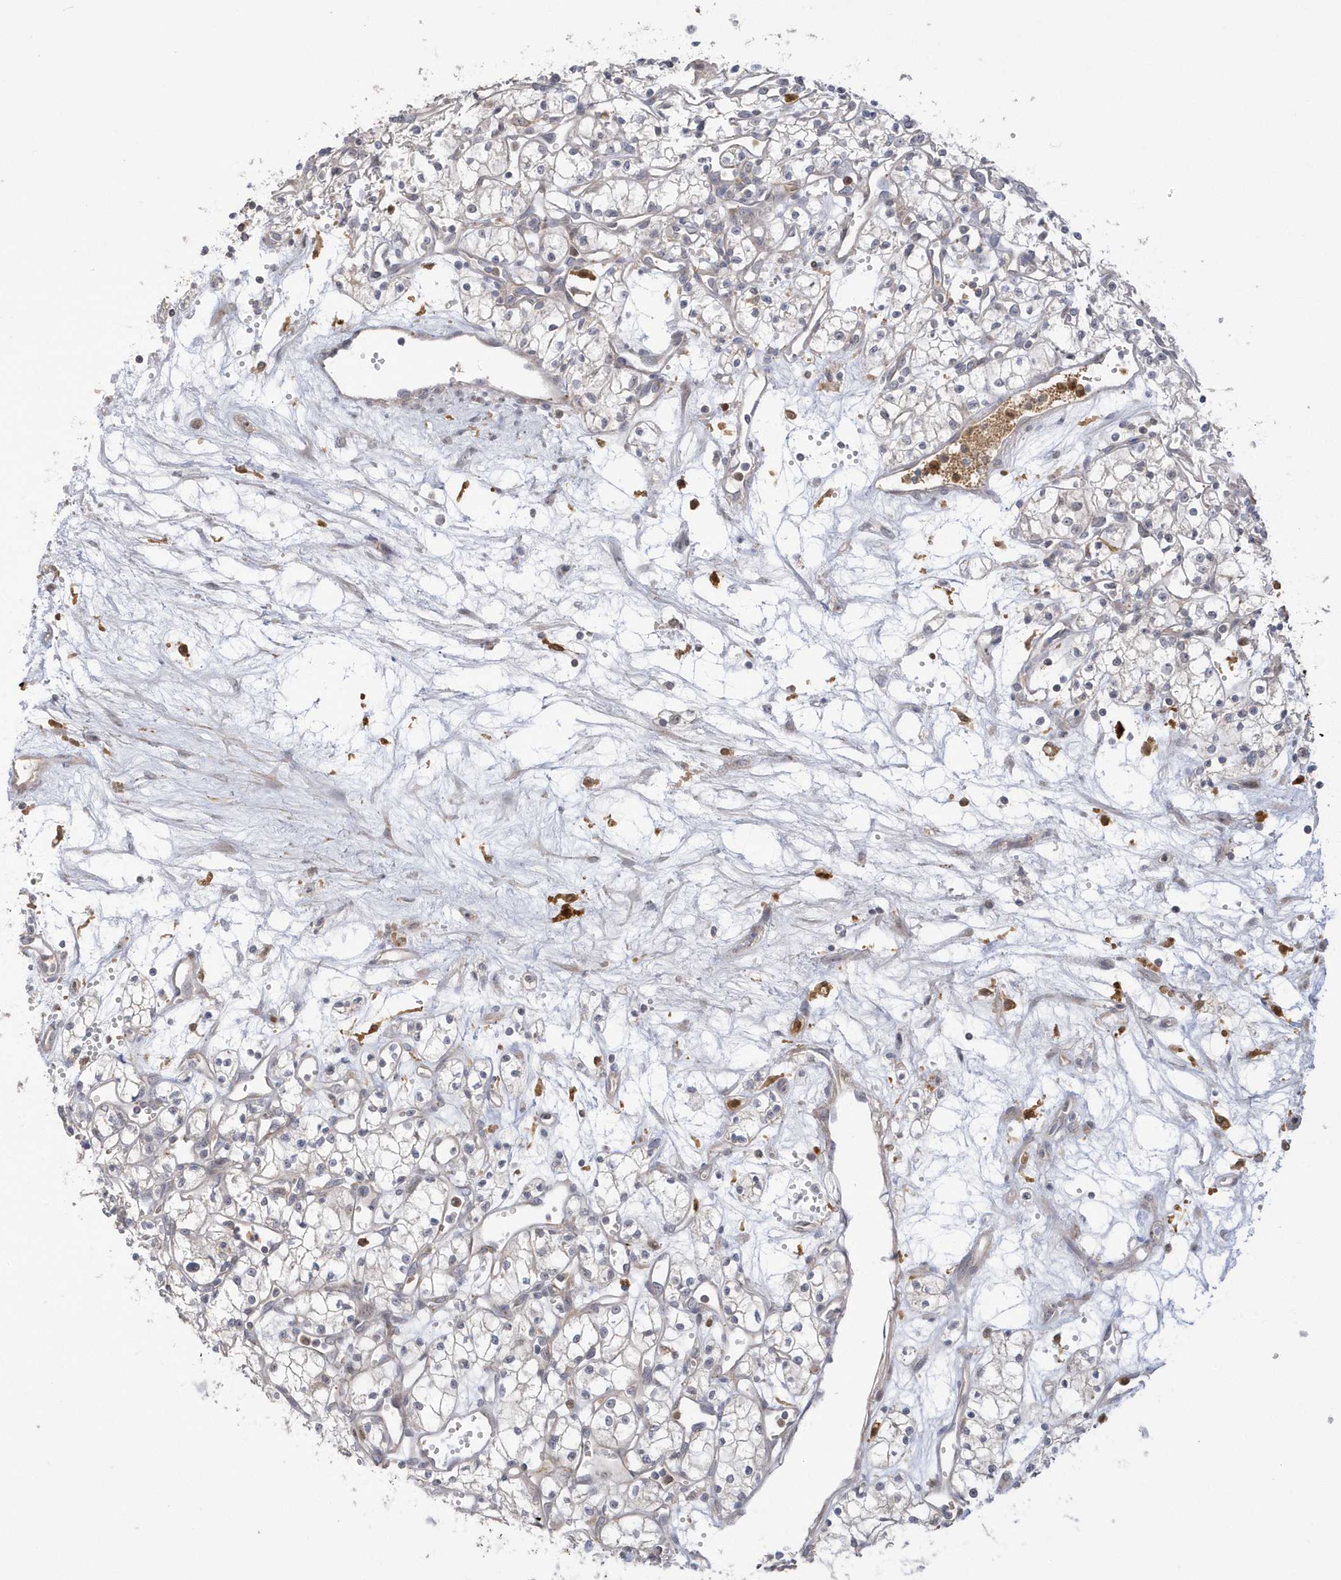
{"staining": {"intensity": "negative", "quantity": "none", "location": "none"}, "tissue": "renal cancer", "cell_type": "Tumor cells", "image_type": "cancer", "snomed": [{"axis": "morphology", "description": "Adenocarcinoma, NOS"}, {"axis": "topography", "description": "Kidney"}], "caption": "Photomicrograph shows no significant protein positivity in tumor cells of renal cancer.", "gene": "NAF1", "patient": {"sex": "male", "age": 59}}